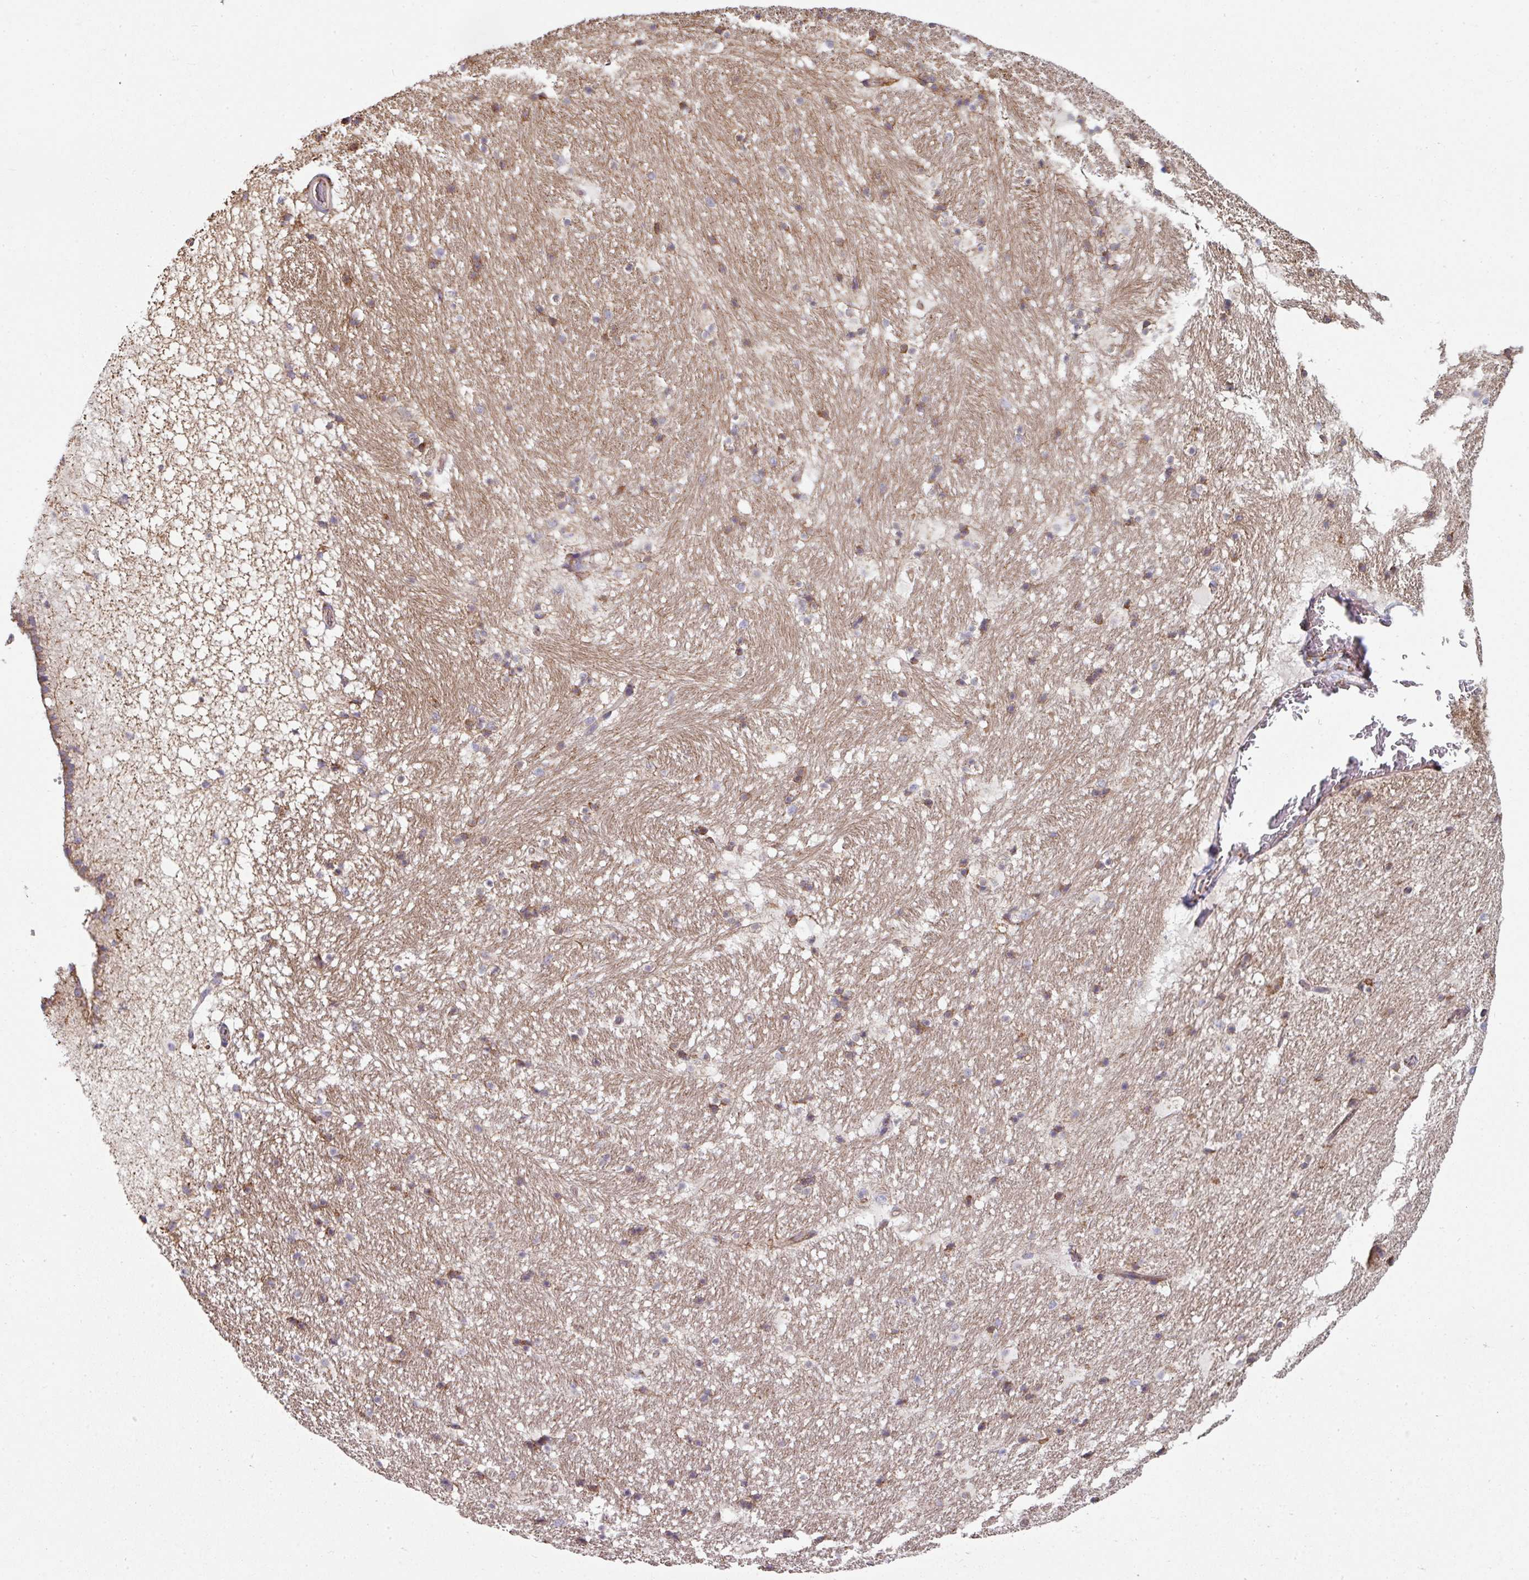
{"staining": {"intensity": "moderate", "quantity": ">75%", "location": "cytoplasmic/membranous"}, "tissue": "hippocampus", "cell_type": "Glial cells", "image_type": "normal", "snomed": [{"axis": "morphology", "description": "Normal tissue, NOS"}, {"axis": "topography", "description": "Hippocampus"}], "caption": "Protein expression analysis of unremarkable hippocampus shows moderate cytoplasmic/membranous staining in approximately >75% of glial cells.", "gene": "FAT4", "patient": {"sex": "male", "age": 37}}